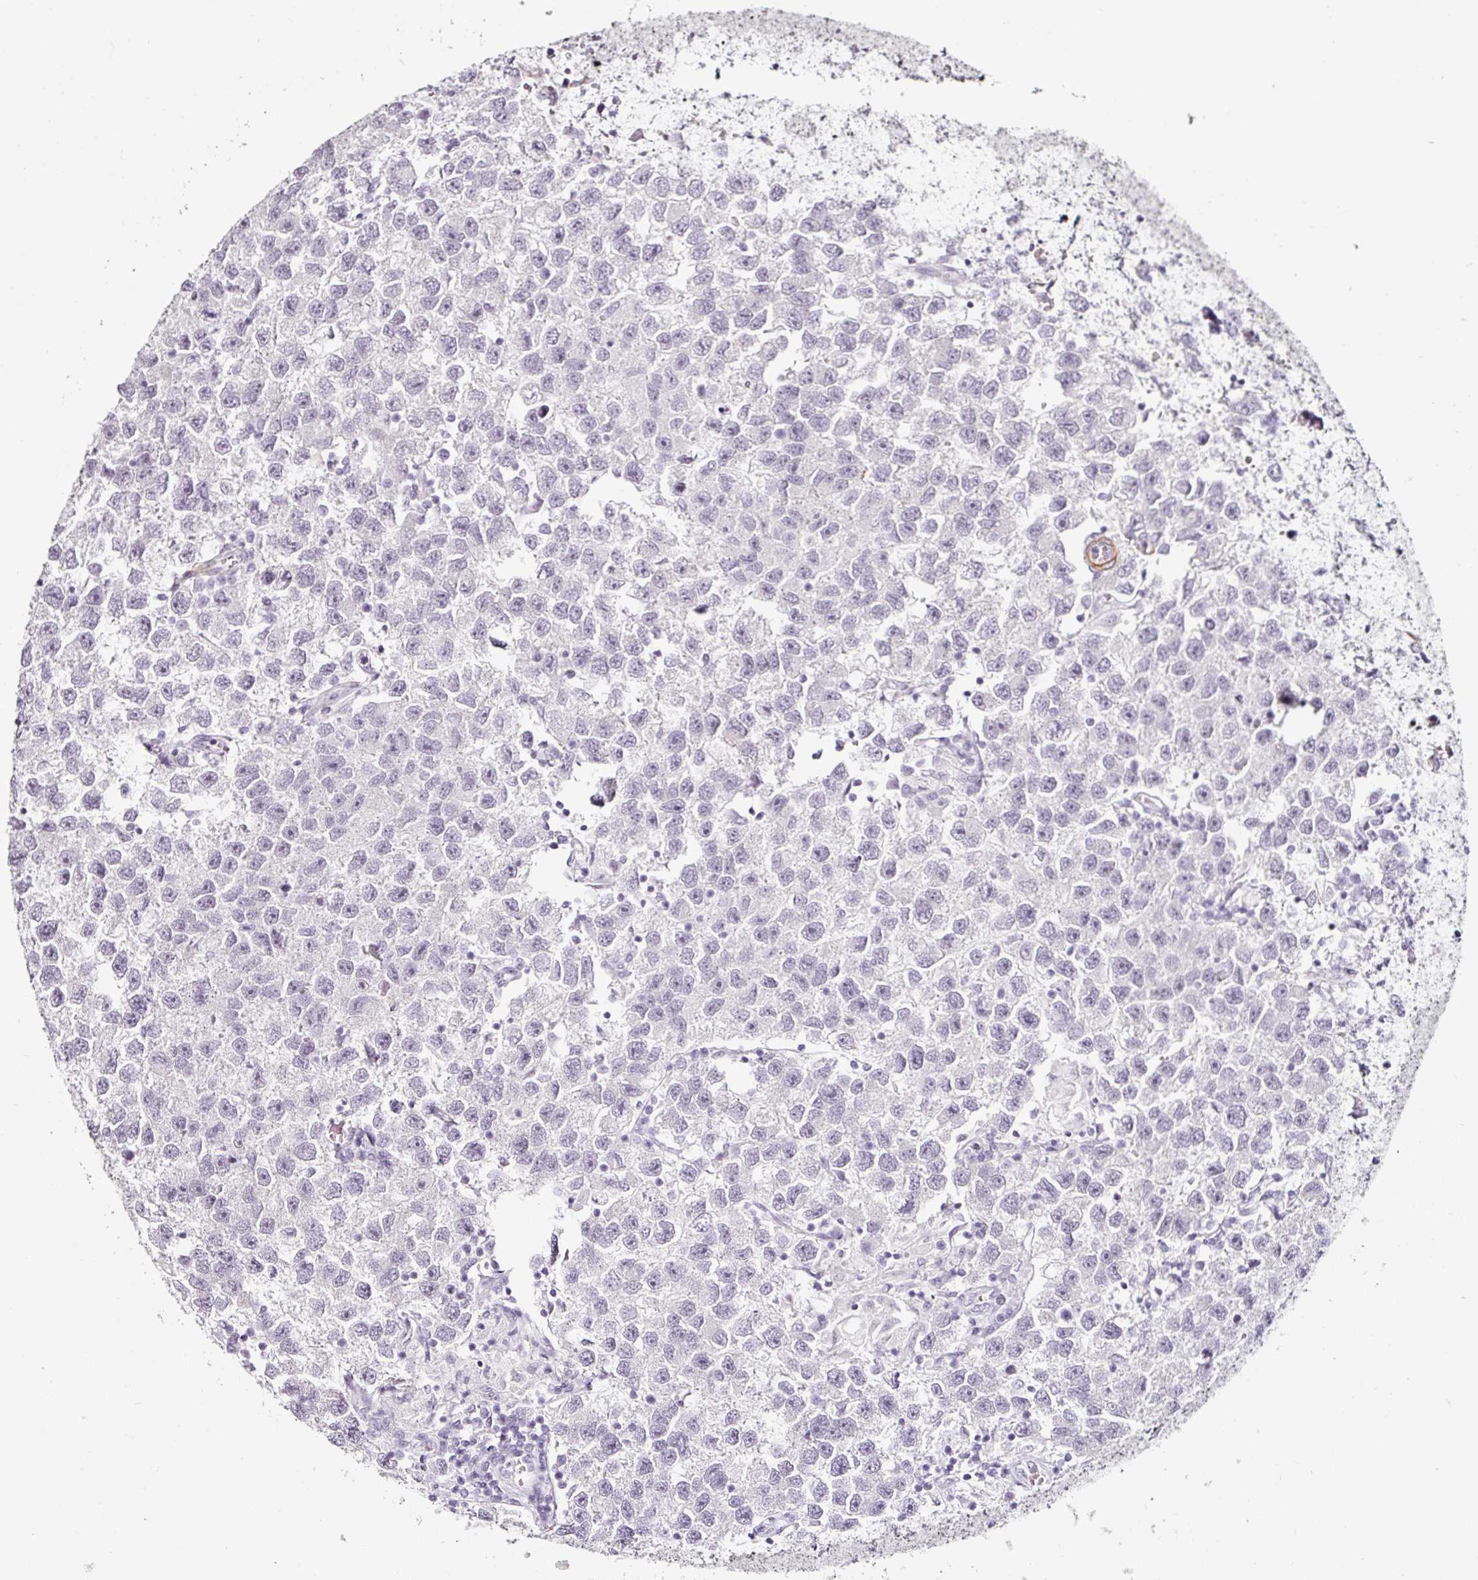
{"staining": {"intensity": "negative", "quantity": "none", "location": "none"}, "tissue": "testis cancer", "cell_type": "Tumor cells", "image_type": "cancer", "snomed": [{"axis": "morphology", "description": "Seminoma, NOS"}, {"axis": "topography", "description": "Testis"}], "caption": "This histopathology image is of testis seminoma stained with immunohistochemistry (IHC) to label a protein in brown with the nuclei are counter-stained blue. There is no positivity in tumor cells.", "gene": "CAP2", "patient": {"sex": "male", "age": 26}}